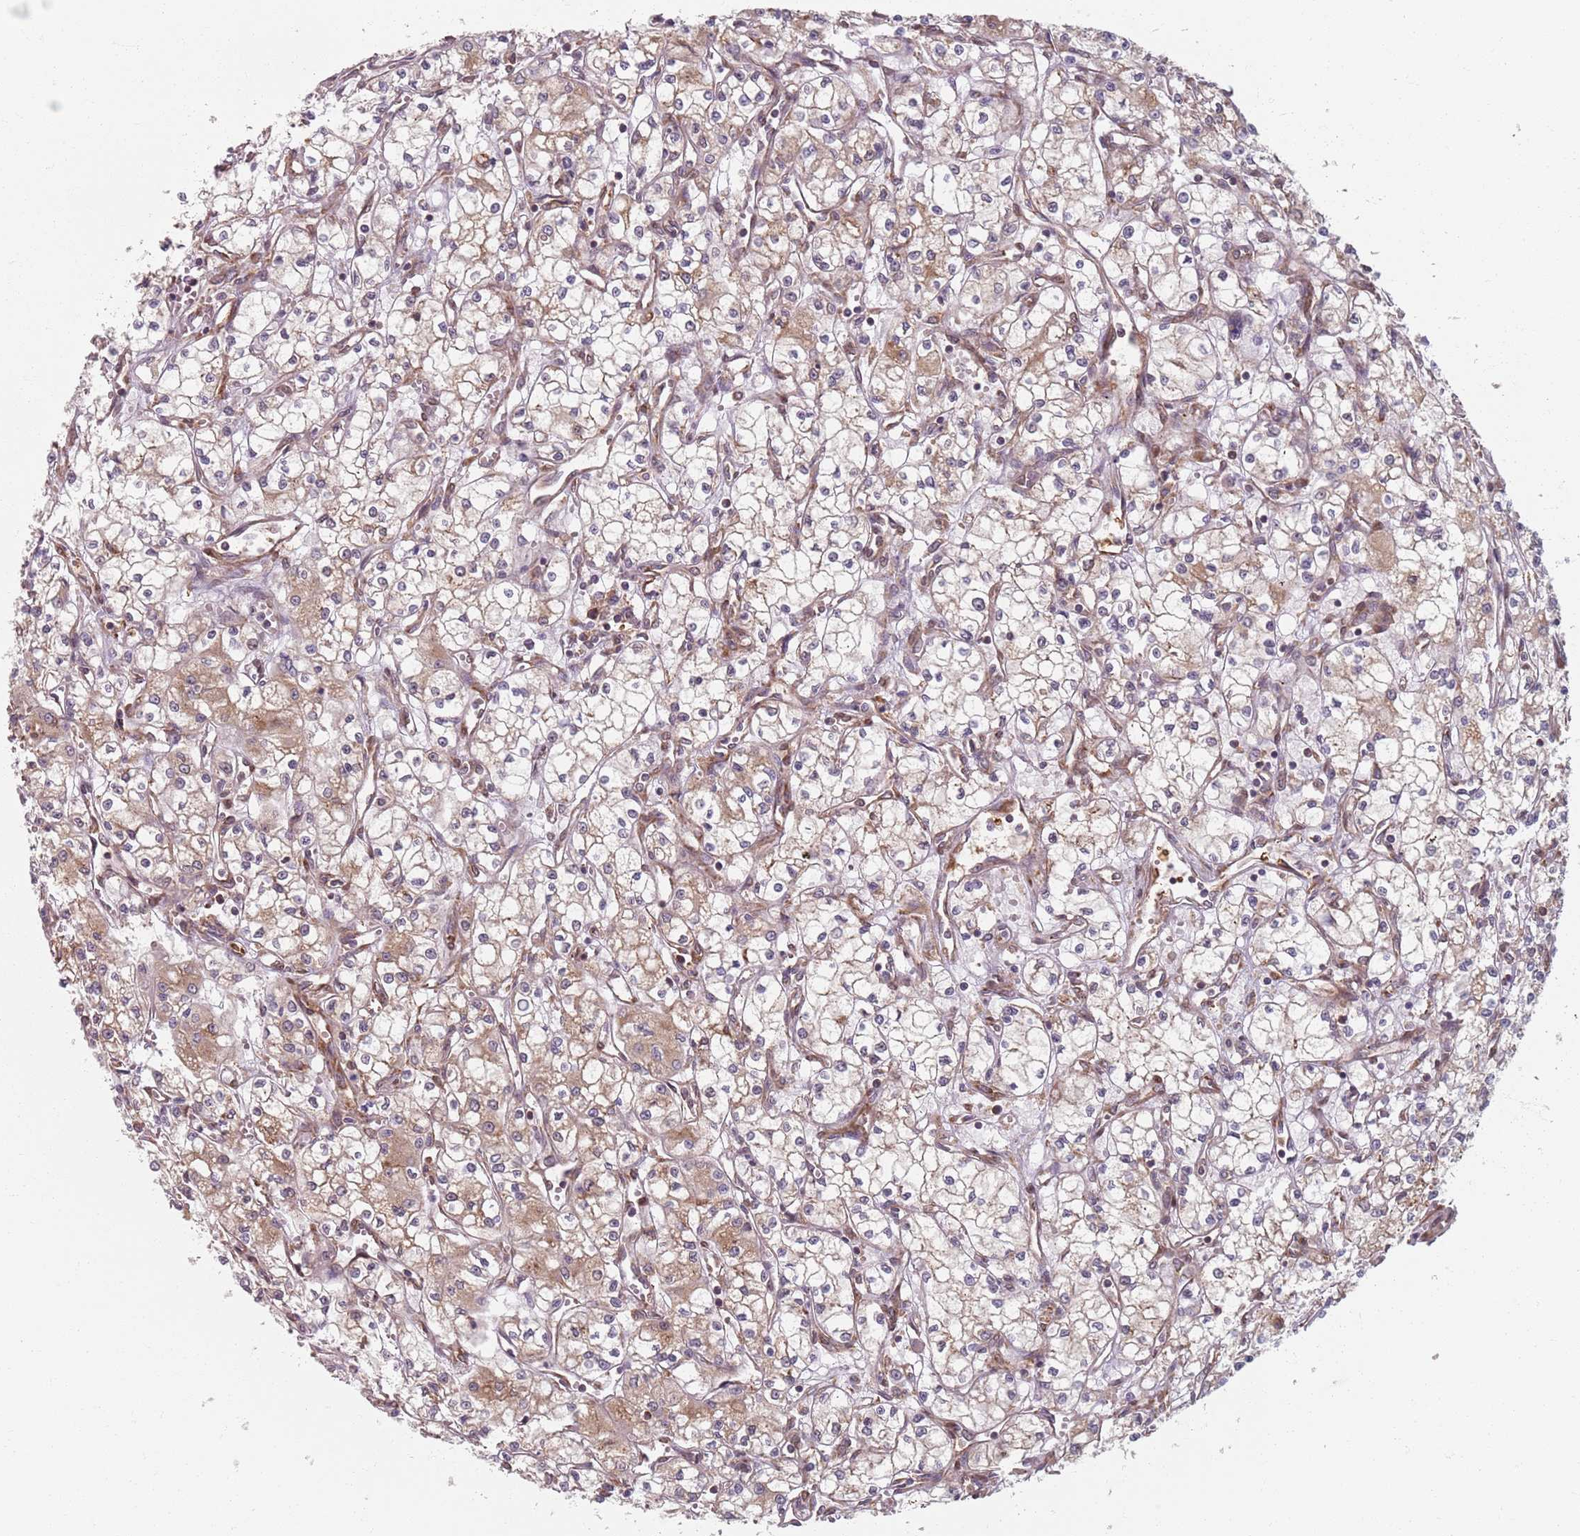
{"staining": {"intensity": "weak", "quantity": "25%-75%", "location": "cytoplasmic/membranous"}, "tissue": "renal cancer", "cell_type": "Tumor cells", "image_type": "cancer", "snomed": [{"axis": "morphology", "description": "Adenocarcinoma, NOS"}, {"axis": "topography", "description": "Kidney"}], "caption": "Human renal adenocarcinoma stained with a protein marker exhibits weak staining in tumor cells.", "gene": "NOTCH3", "patient": {"sex": "male", "age": 59}}